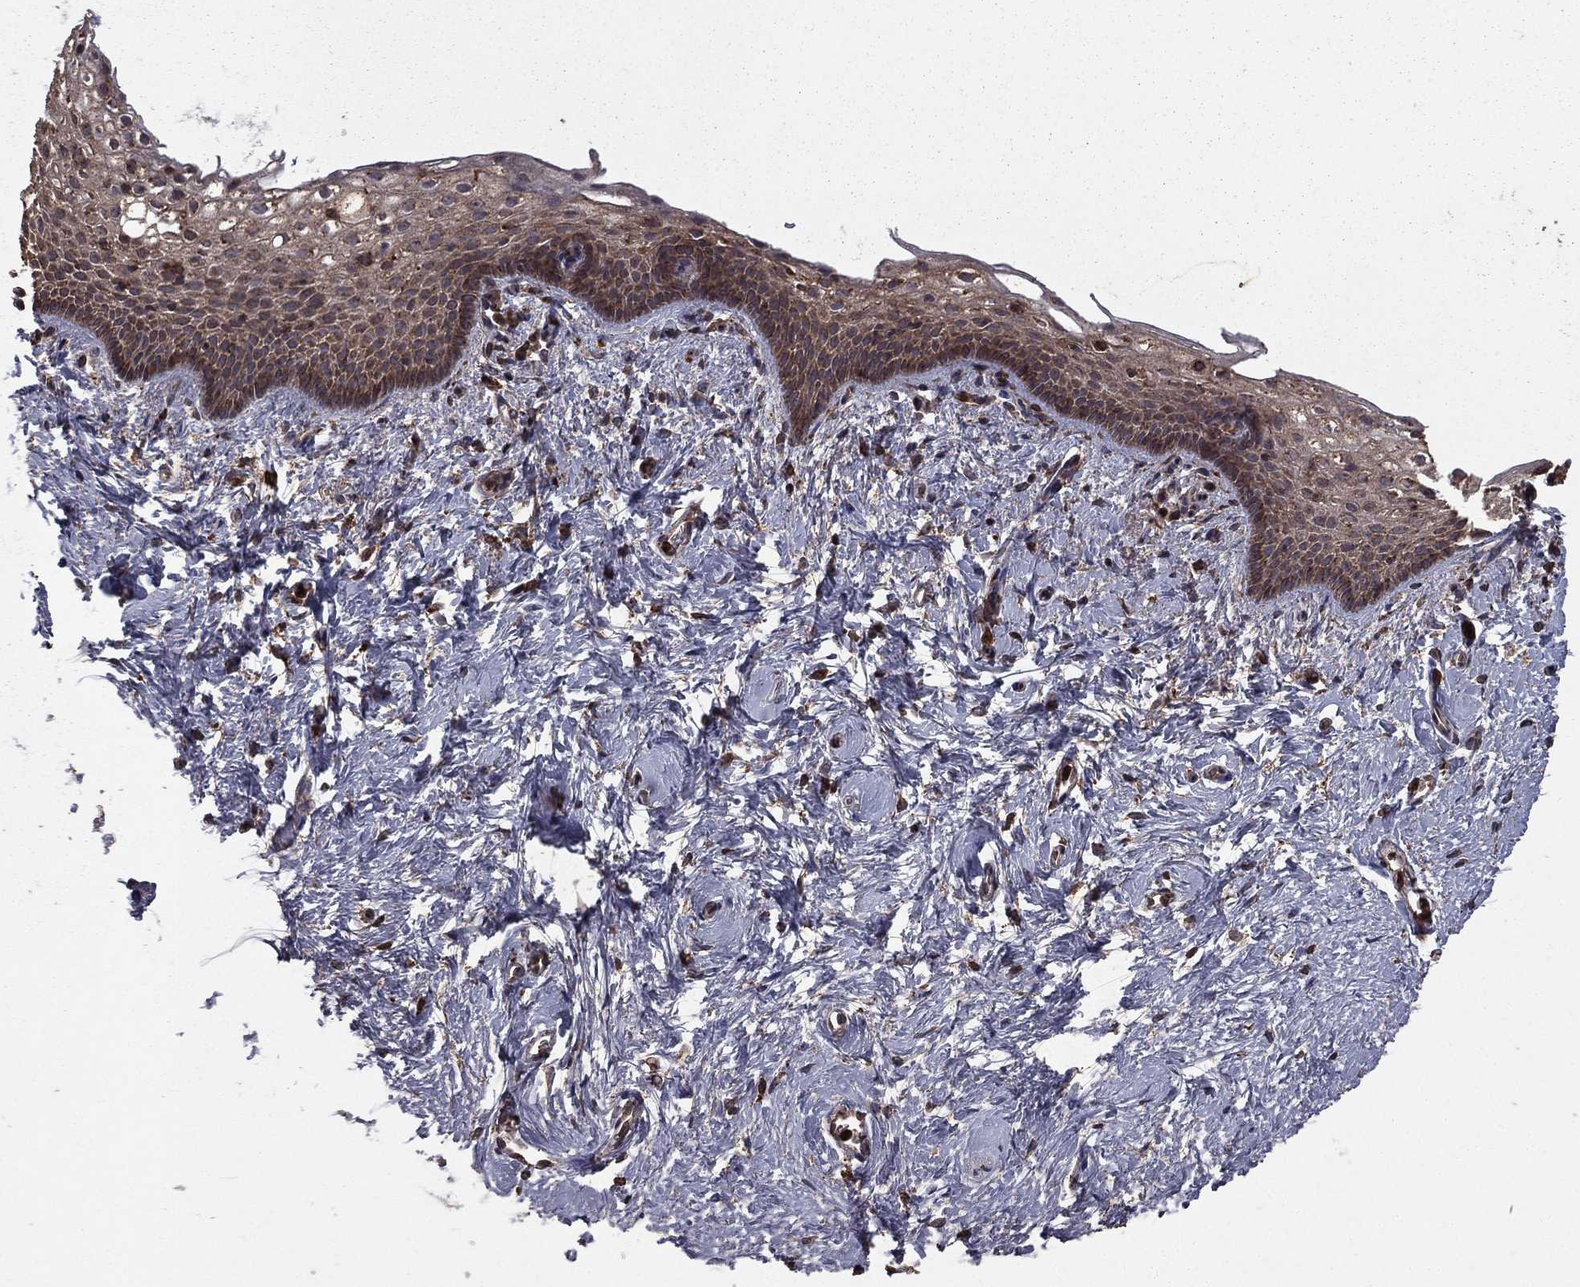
{"staining": {"intensity": "weak", "quantity": "<25%", "location": "cytoplasmic/membranous"}, "tissue": "vagina", "cell_type": "Squamous epithelial cells", "image_type": "normal", "snomed": [{"axis": "morphology", "description": "Normal tissue, NOS"}, {"axis": "topography", "description": "Vagina"}], "caption": "Immunohistochemistry image of benign human vagina stained for a protein (brown), which displays no expression in squamous epithelial cells. The staining was performed using DAB (3,3'-diaminobenzidine) to visualize the protein expression in brown, while the nuclei were stained in blue with hematoxylin (Magnification: 20x).", "gene": "BIRC6", "patient": {"sex": "female", "age": 61}}